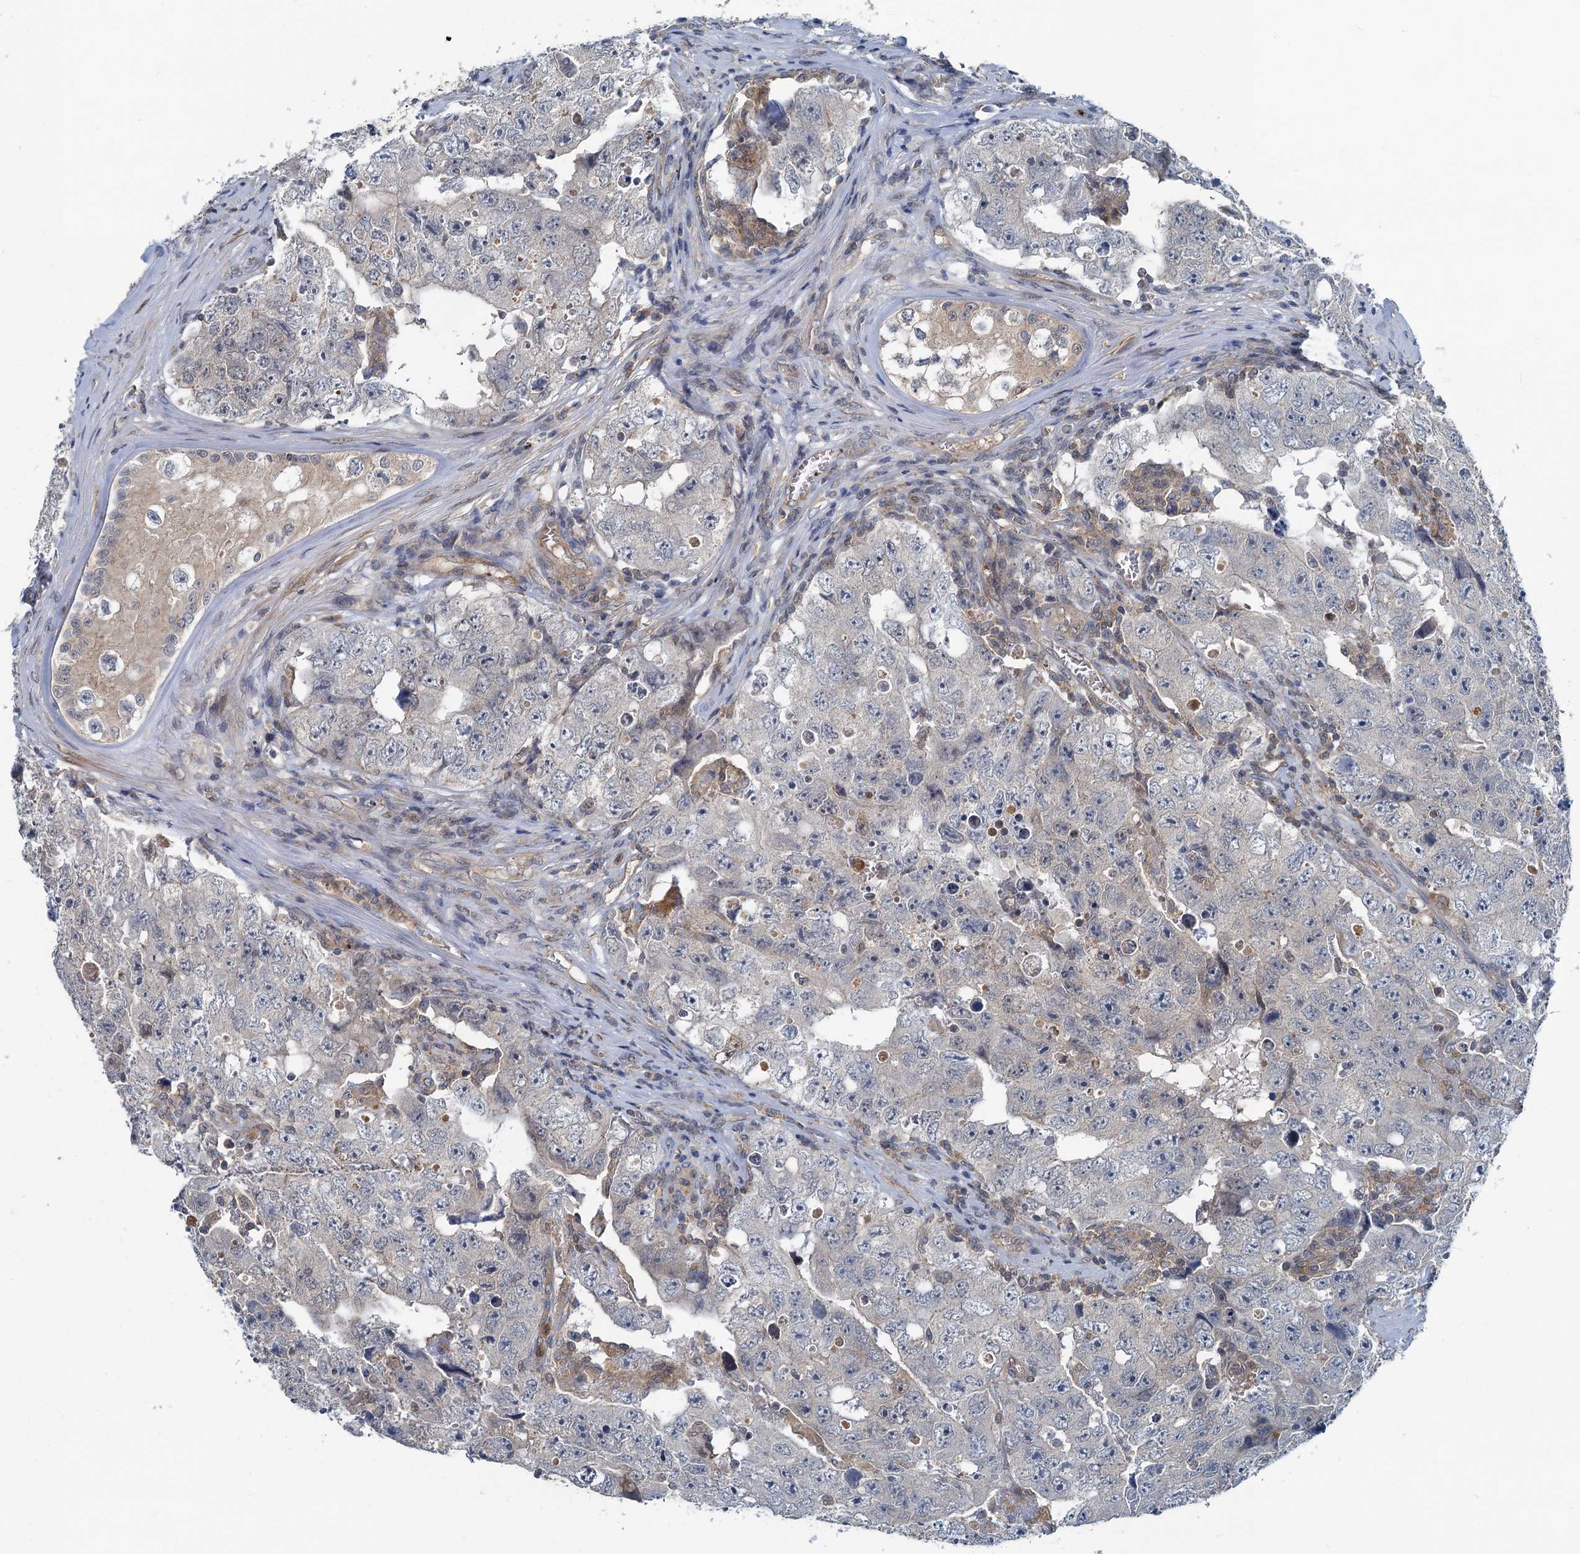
{"staining": {"intensity": "negative", "quantity": "none", "location": "none"}, "tissue": "testis cancer", "cell_type": "Tumor cells", "image_type": "cancer", "snomed": [{"axis": "morphology", "description": "Carcinoma, Embryonal, NOS"}, {"axis": "topography", "description": "Testis"}], "caption": "Human embryonal carcinoma (testis) stained for a protein using immunohistochemistry (IHC) reveals no staining in tumor cells.", "gene": "GCLM", "patient": {"sex": "male", "age": 17}}